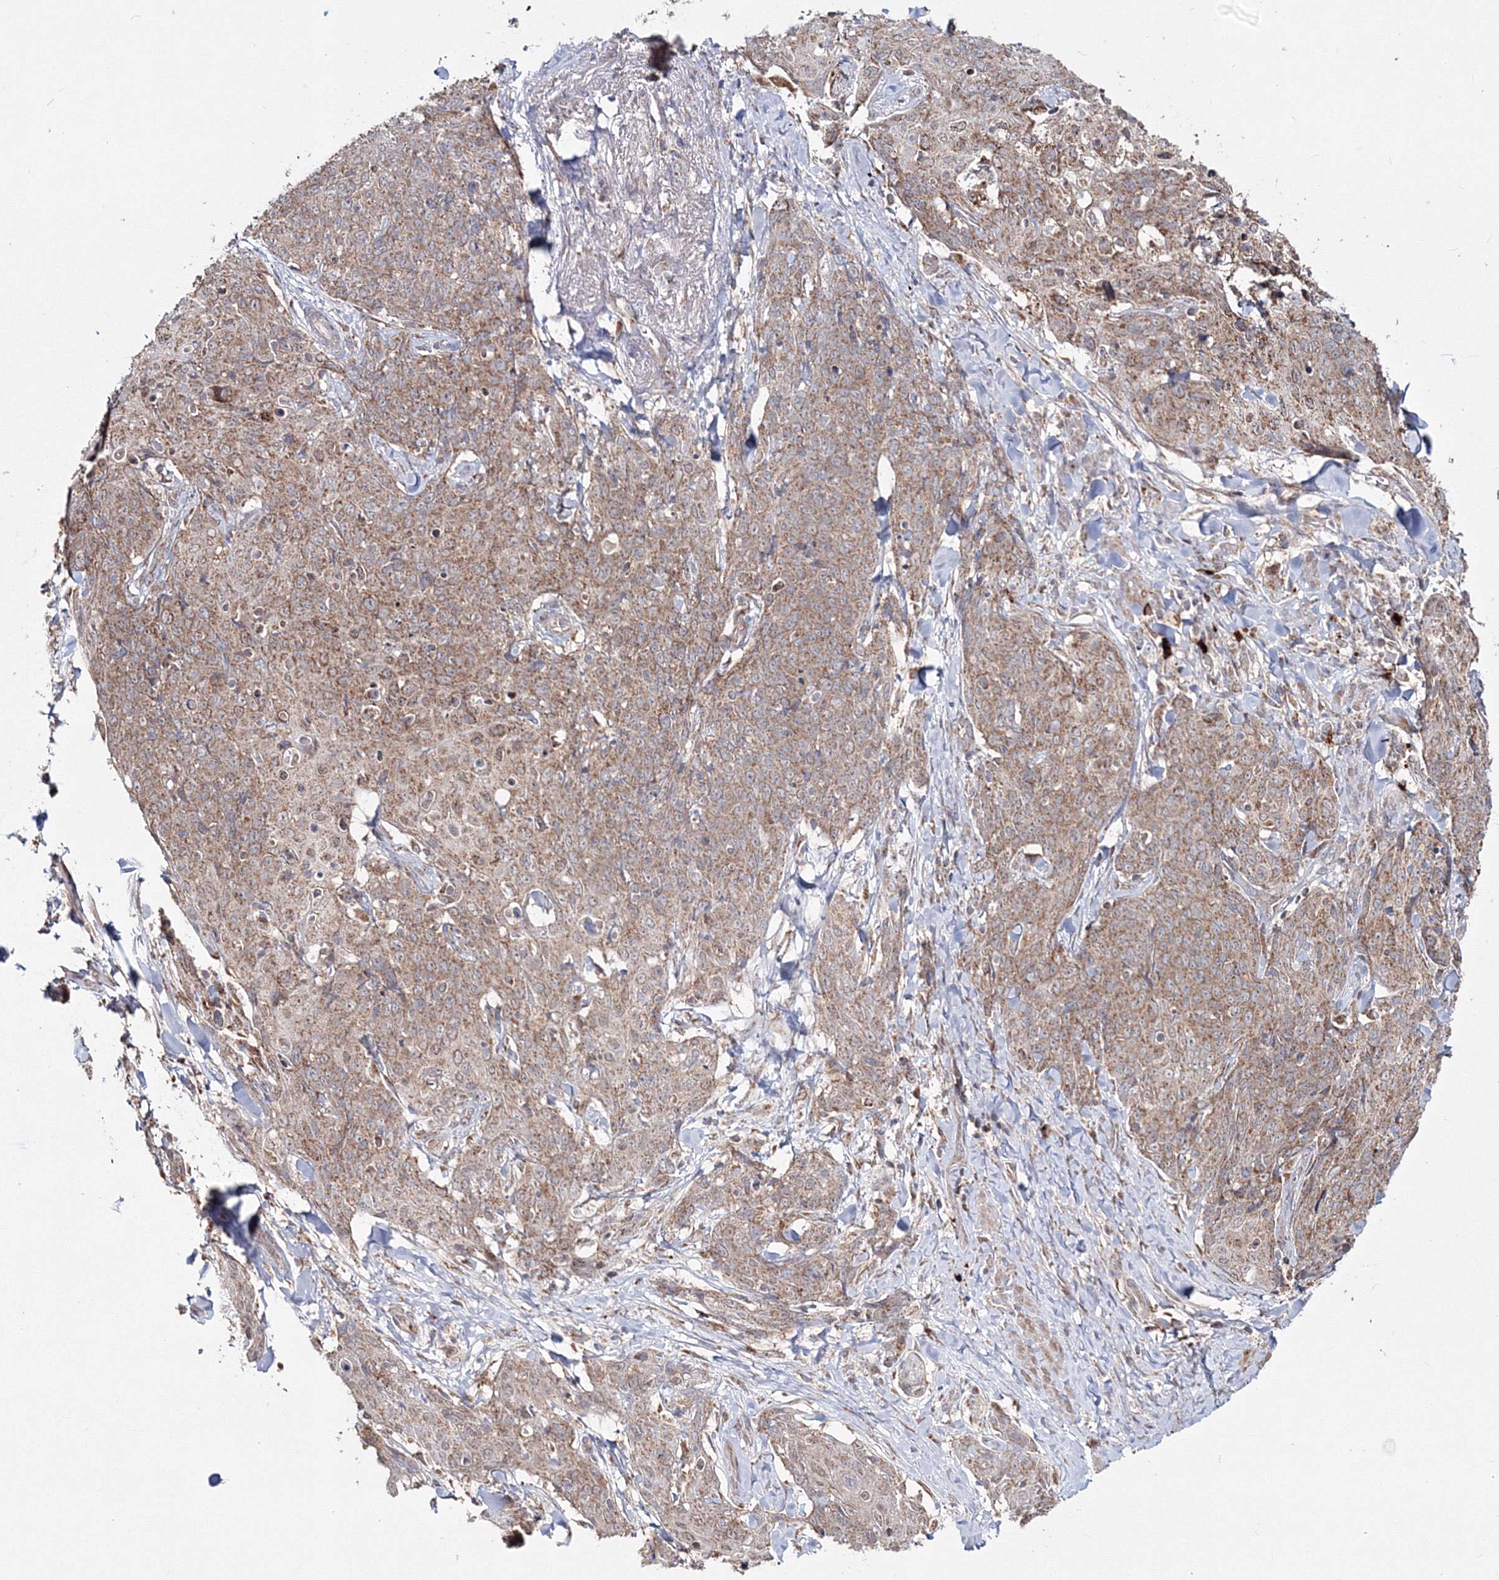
{"staining": {"intensity": "moderate", "quantity": ">75%", "location": "cytoplasmic/membranous"}, "tissue": "skin cancer", "cell_type": "Tumor cells", "image_type": "cancer", "snomed": [{"axis": "morphology", "description": "Squamous cell carcinoma, NOS"}, {"axis": "topography", "description": "Skin"}, {"axis": "topography", "description": "Vulva"}], "caption": "Immunohistochemical staining of human skin cancer exhibits moderate cytoplasmic/membranous protein staining in approximately >75% of tumor cells. The staining was performed using DAB, with brown indicating positive protein expression. Nuclei are stained blue with hematoxylin.", "gene": "PEX13", "patient": {"sex": "female", "age": 85}}